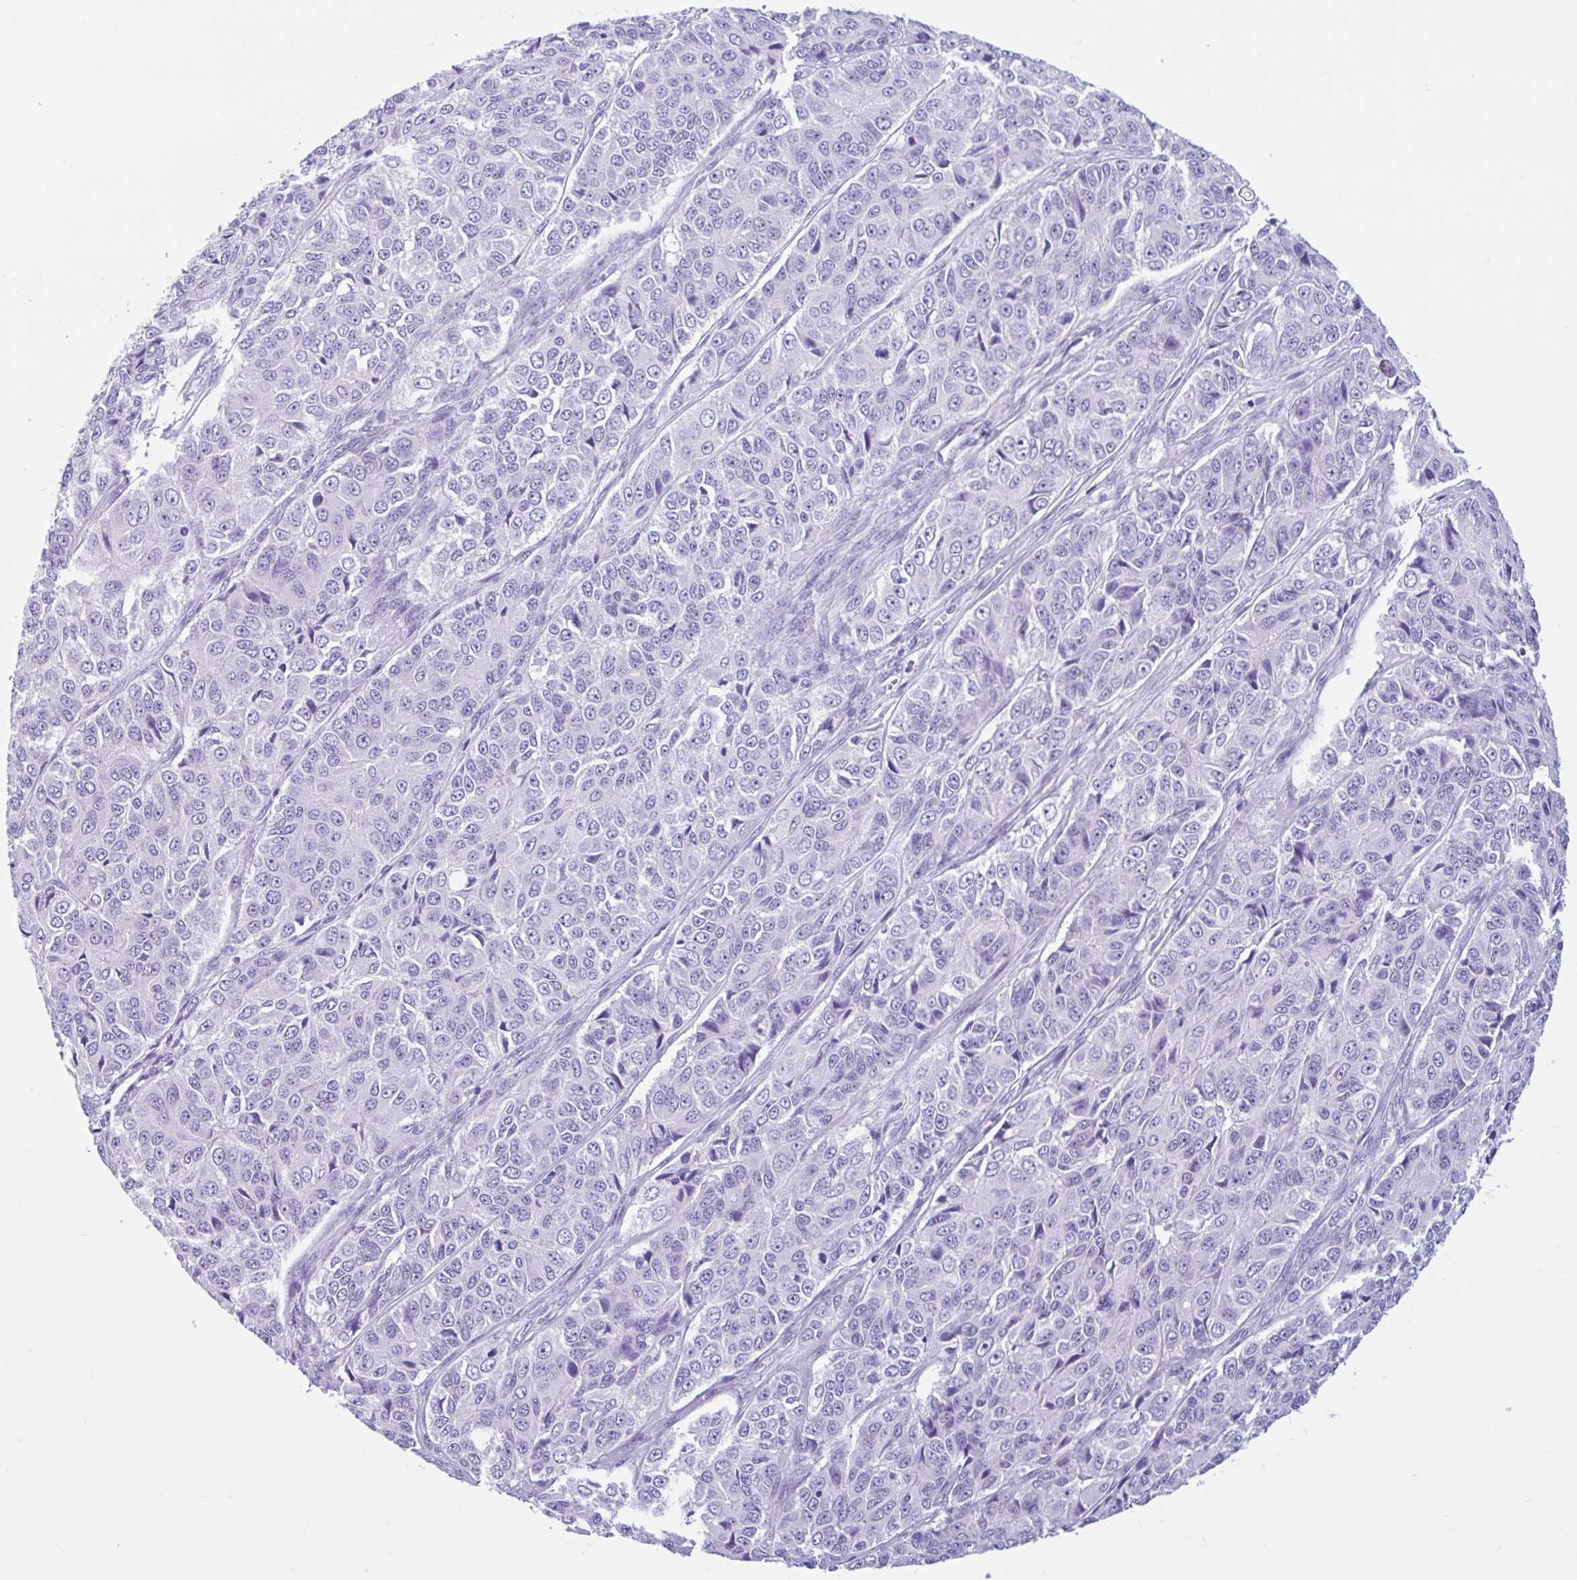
{"staining": {"intensity": "negative", "quantity": "none", "location": "none"}, "tissue": "ovarian cancer", "cell_type": "Tumor cells", "image_type": "cancer", "snomed": [{"axis": "morphology", "description": "Carcinoma, endometroid"}, {"axis": "topography", "description": "Ovary"}], "caption": "IHC image of endometroid carcinoma (ovarian) stained for a protein (brown), which exhibits no staining in tumor cells.", "gene": "IAPP", "patient": {"sex": "female", "age": 51}}